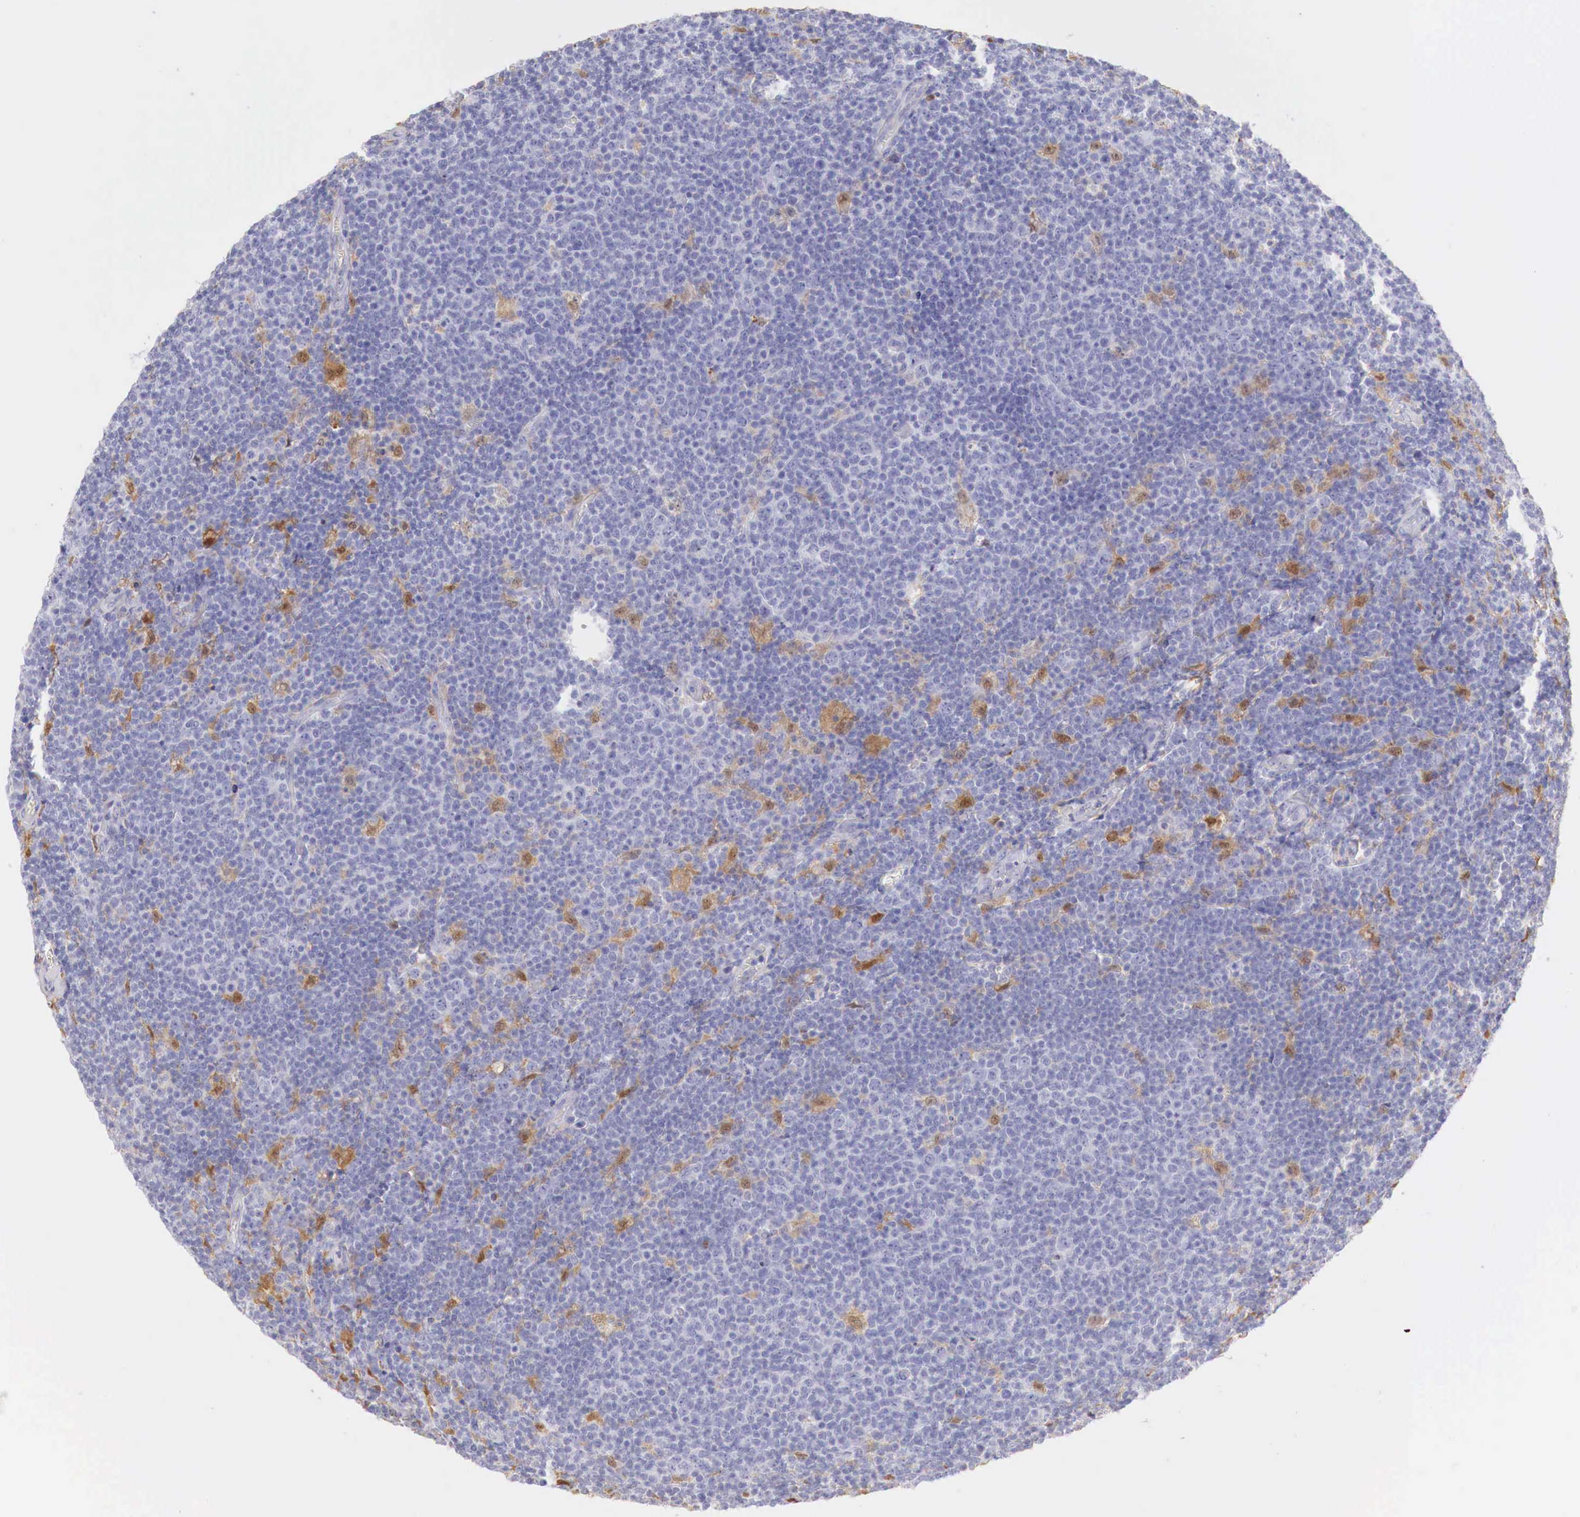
{"staining": {"intensity": "negative", "quantity": "none", "location": "none"}, "tissue": "lymphoma", "cell_type": "Tumor cells", "image_type": "cancer", "snomed": [{"axis": "morphology", "description": "Malignant lymphoma, non-Hodgkin's type, Low grade"}, {"axis": "topography", "description": "Lymph node"}], "caption": "This is a histopathology image of immunohistochemistry staining of malignant lymphoma, non-Hodgkin's type (low-grade), which shows no positivity in tumor cells.", "gene": "RENBP", "patient": {"sex": "male", "age": 74}}